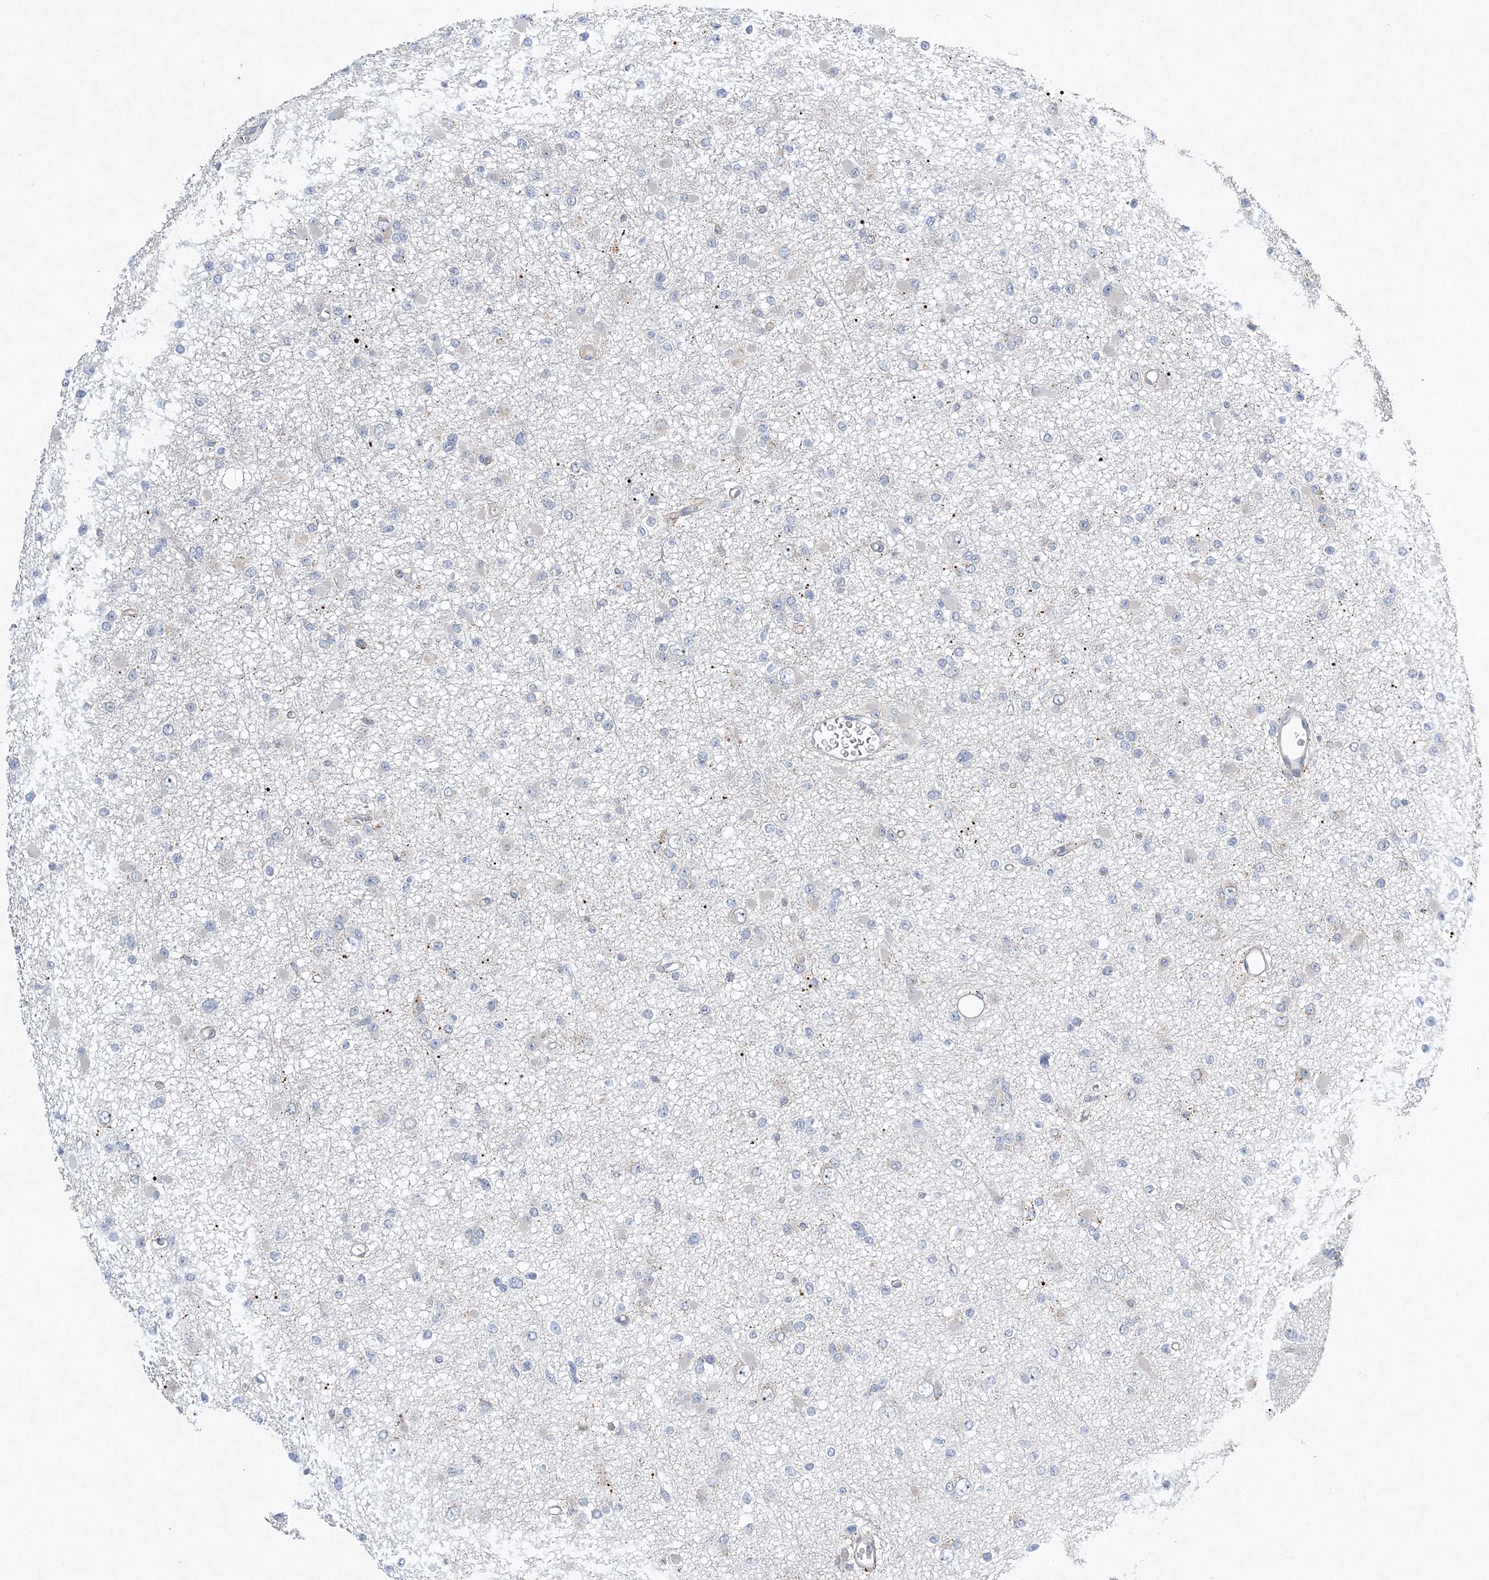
{"staining": {"intensity": "negative", "quantity": "none", "location": "none"}, "tissue": "glioma", "cell_type": "Tumor cells", "image_type": "cancer", "snomed": [{"axis": "morphology", "description": "Glioma, malignant, Low grade"}, {"axis": "topography", "description": "Brain"}], "caption": "The photomicrograph demonstrates no staining of tumor cells in malignant low-grade glioma.", "gene": "ANKRD35", "patient": {"sex": "female", "age": 22}}